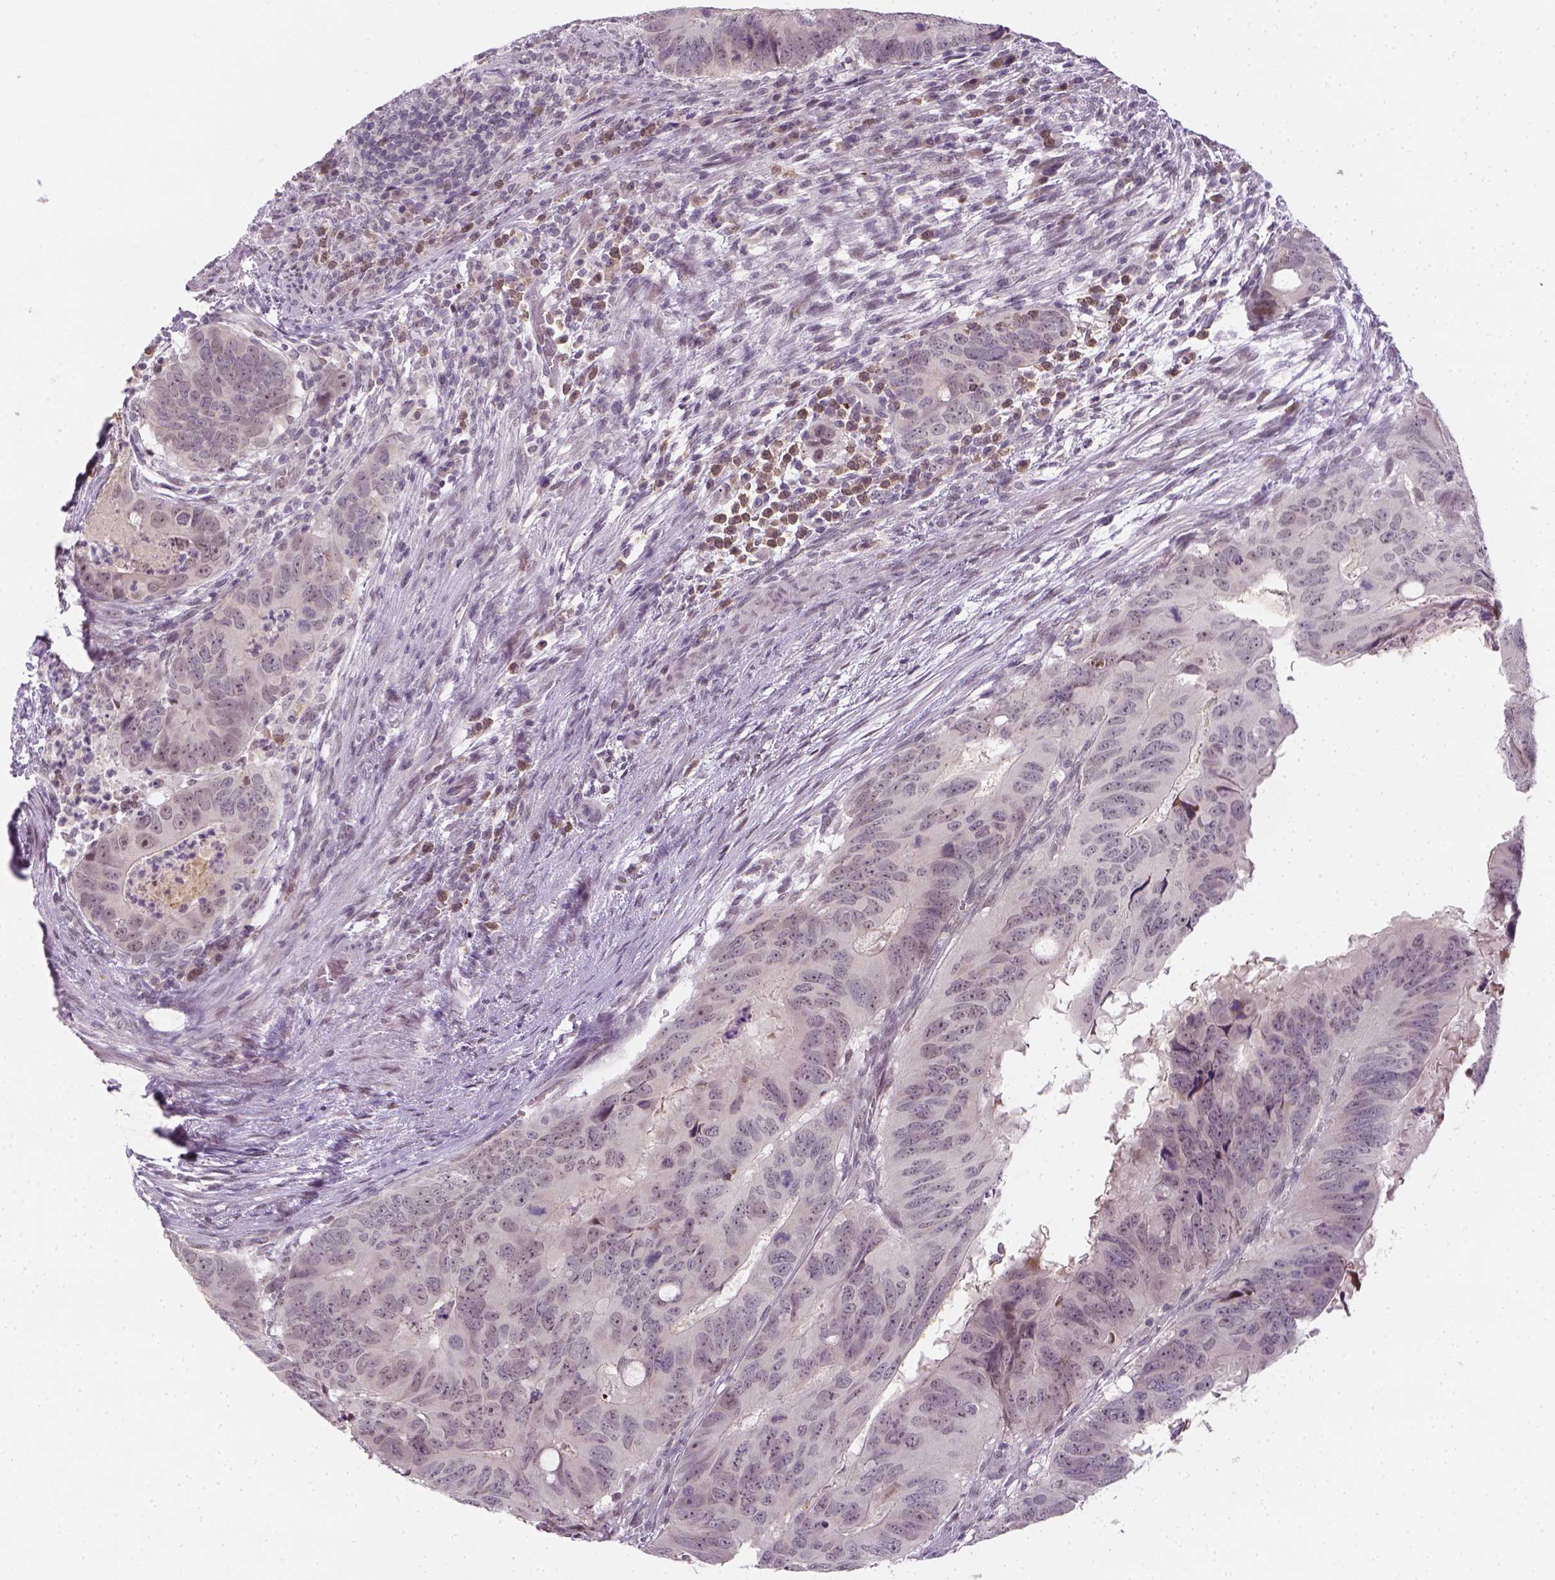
{"staining": {"intensity": "negative", "quantity": "none", "location": "none"}, "tissue": "colorectal cancer", "cell_type": "Tumor cells", "image_type": "cancer", "snomed": [{"axis": "morphology", "description": "Adenocarcinoma, NOS"}, {"axis": "topography", "description": "Colon"}], "caption": "A photomicrograph of adenocarcinoma (colorectal) stained for a protein demonstrates no brown staining in tumor cells. (Brightfield microscopy of DAB (3,3'-diaminobenzidine) immunohistochemistry (IHC) at high magnification).", "gene": "MAGEB3", "patient": {"sex": "male", "age": 79}}